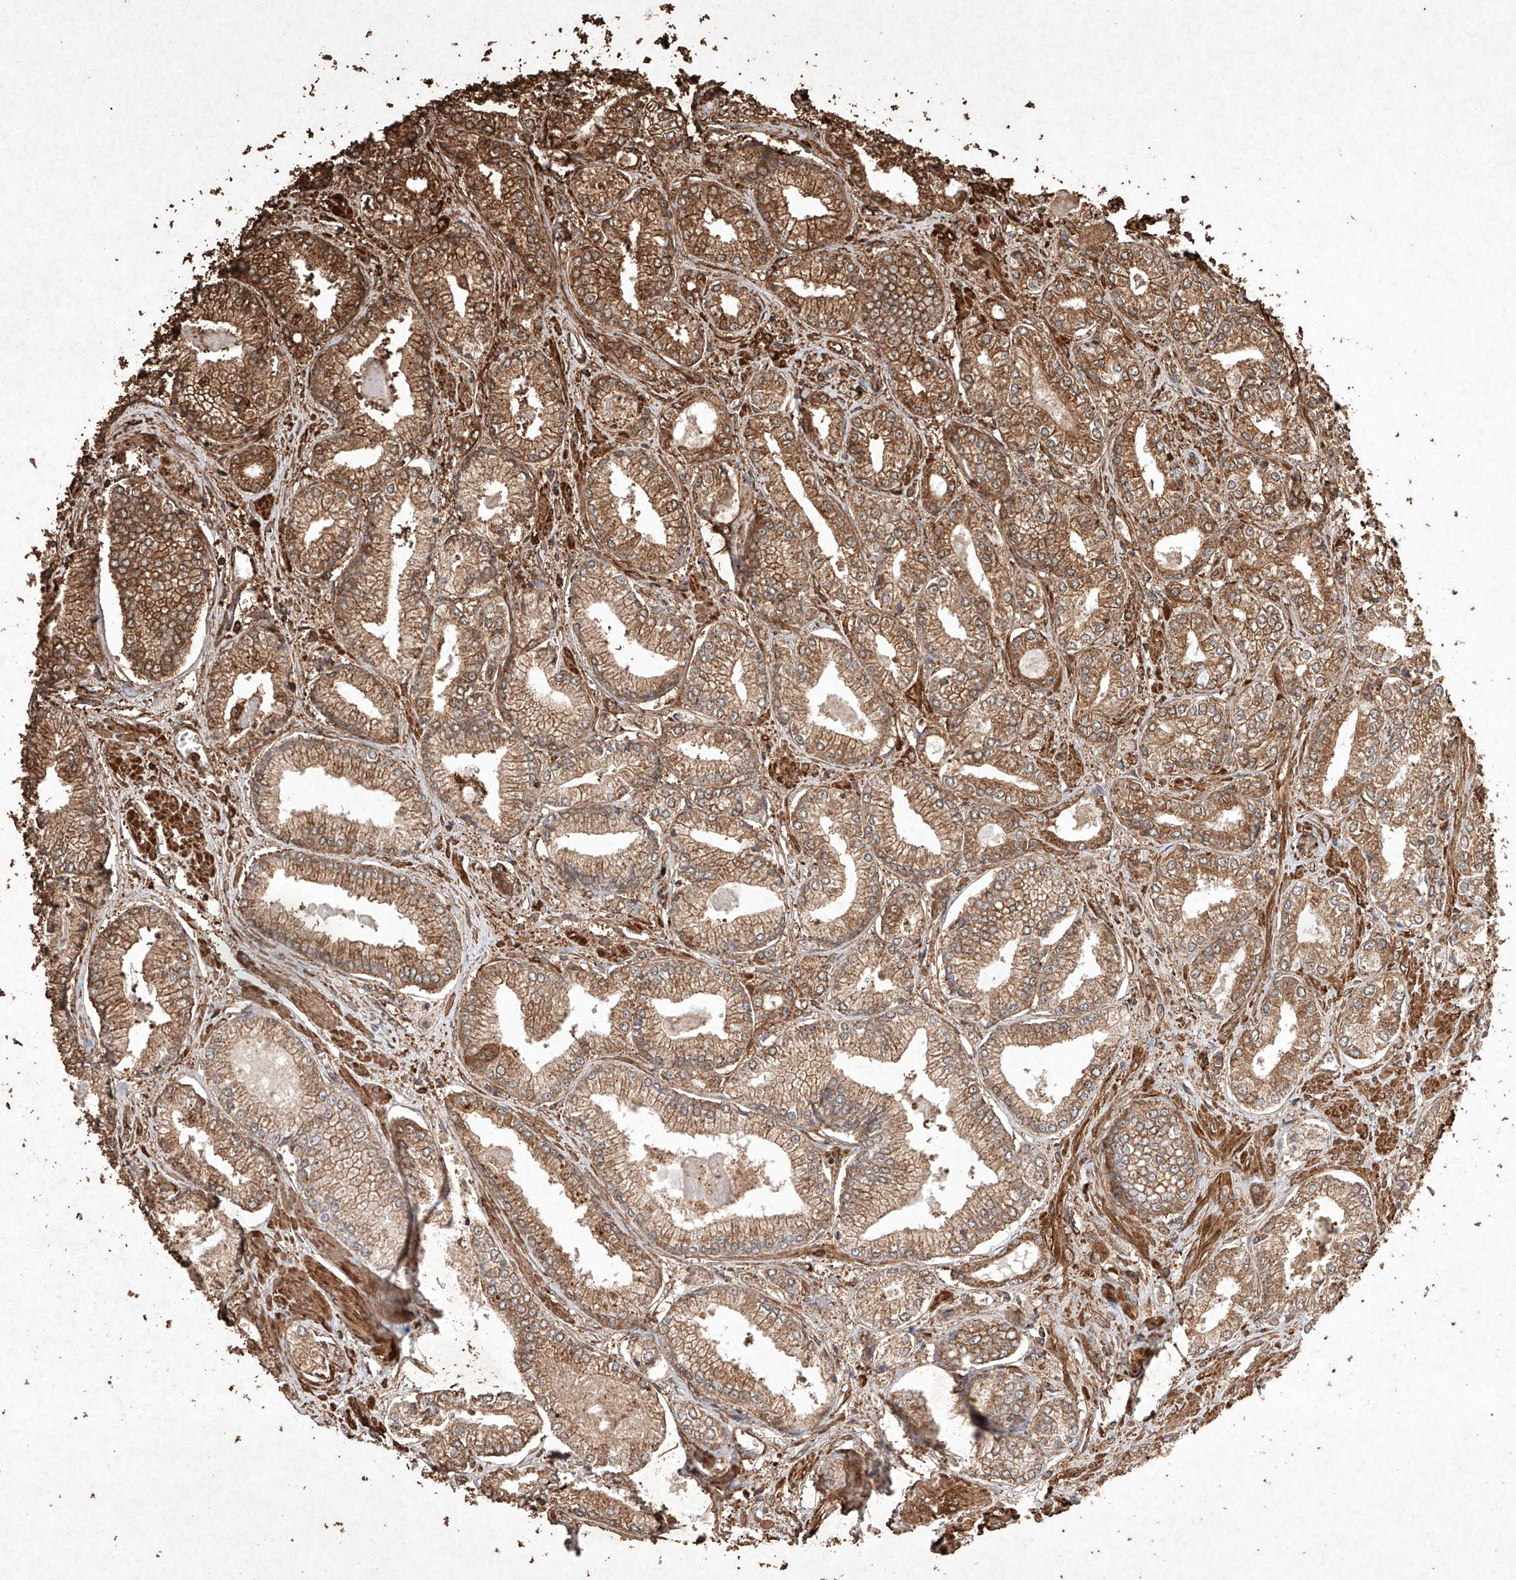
{"staining": {"intensity": "moderate", "quantity": ">75%", "location": "cytoplasmic/membranous"}, "tissue": "prostate cancer", "cell_type": "Tumor cells", "image_type": "cancer", "snomed": [{"axis": "morphology", "description": "Adenocarcinoma, Low grade"}, {"axis": "topography", "description": "Prostate"}], "caption": "A photomicrograph of human prostate cancer stained for a protein shows moderate cytoplasmic/membranous brown staining in tumor cells.", "gene": "M6PR", "patient": {"sex": "male", "age": 60}}